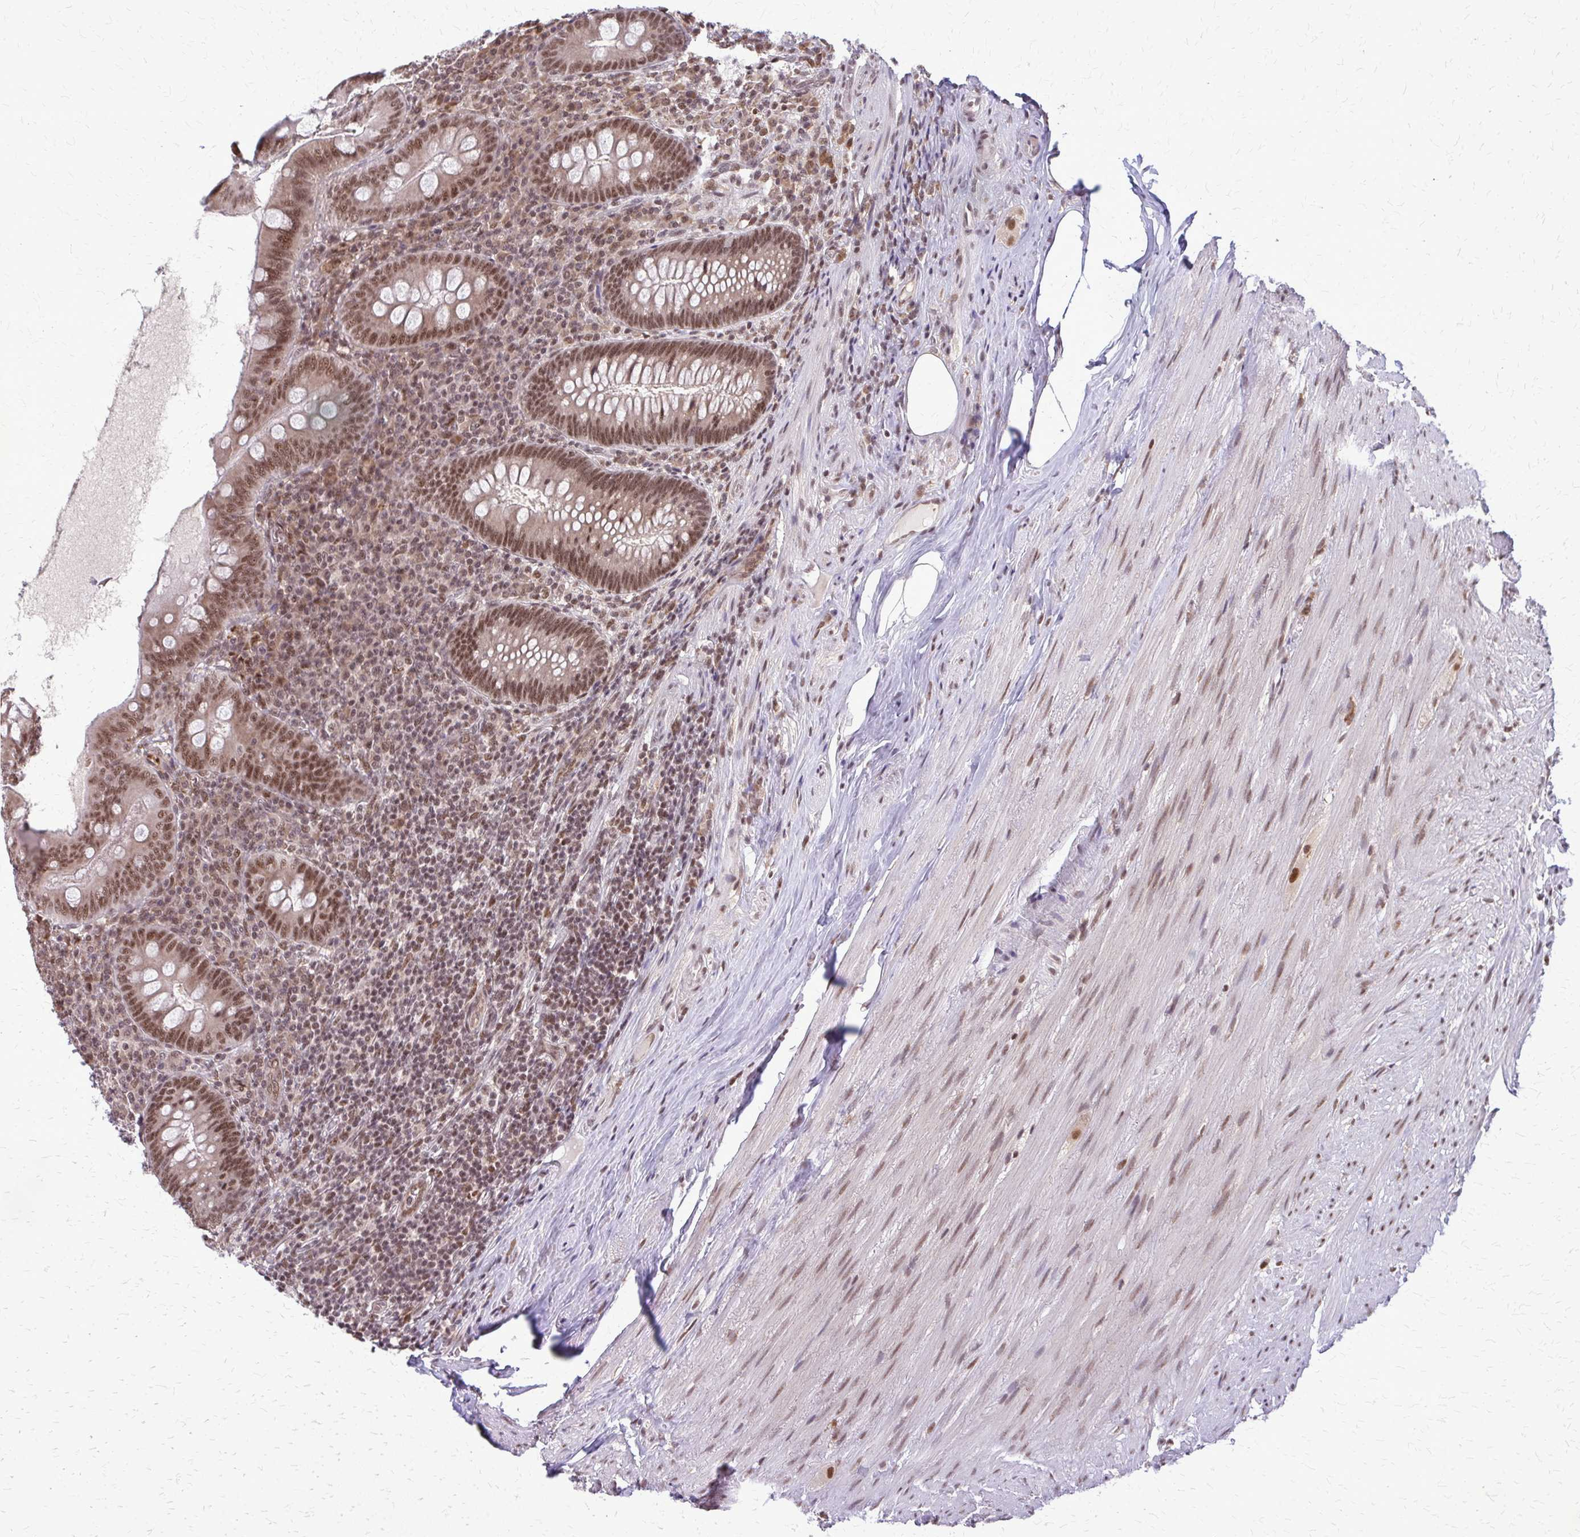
{"staining": {"intensity": "moderate", "quantity": ">75%", "location": "nuclear"}, "tissue": "appendix", "cell_type": "Glandular cells", "image_type": "normal", "snomed": [{"axis": "morphology", "description": "Normal tissue, NOS"}, {"axis": "topography", "description": "Appendix"}], "caption": "Protein staining of benign appendix demonstrates moderate nuclear expression in approximately >75% of glandular cells. Using DAB (brown) and hematoxylin (blue) stains, captured at high magnification using brightfield microscopy.", "gene": "HDAC3", "patient": {"sex": "male", "age": 71}}